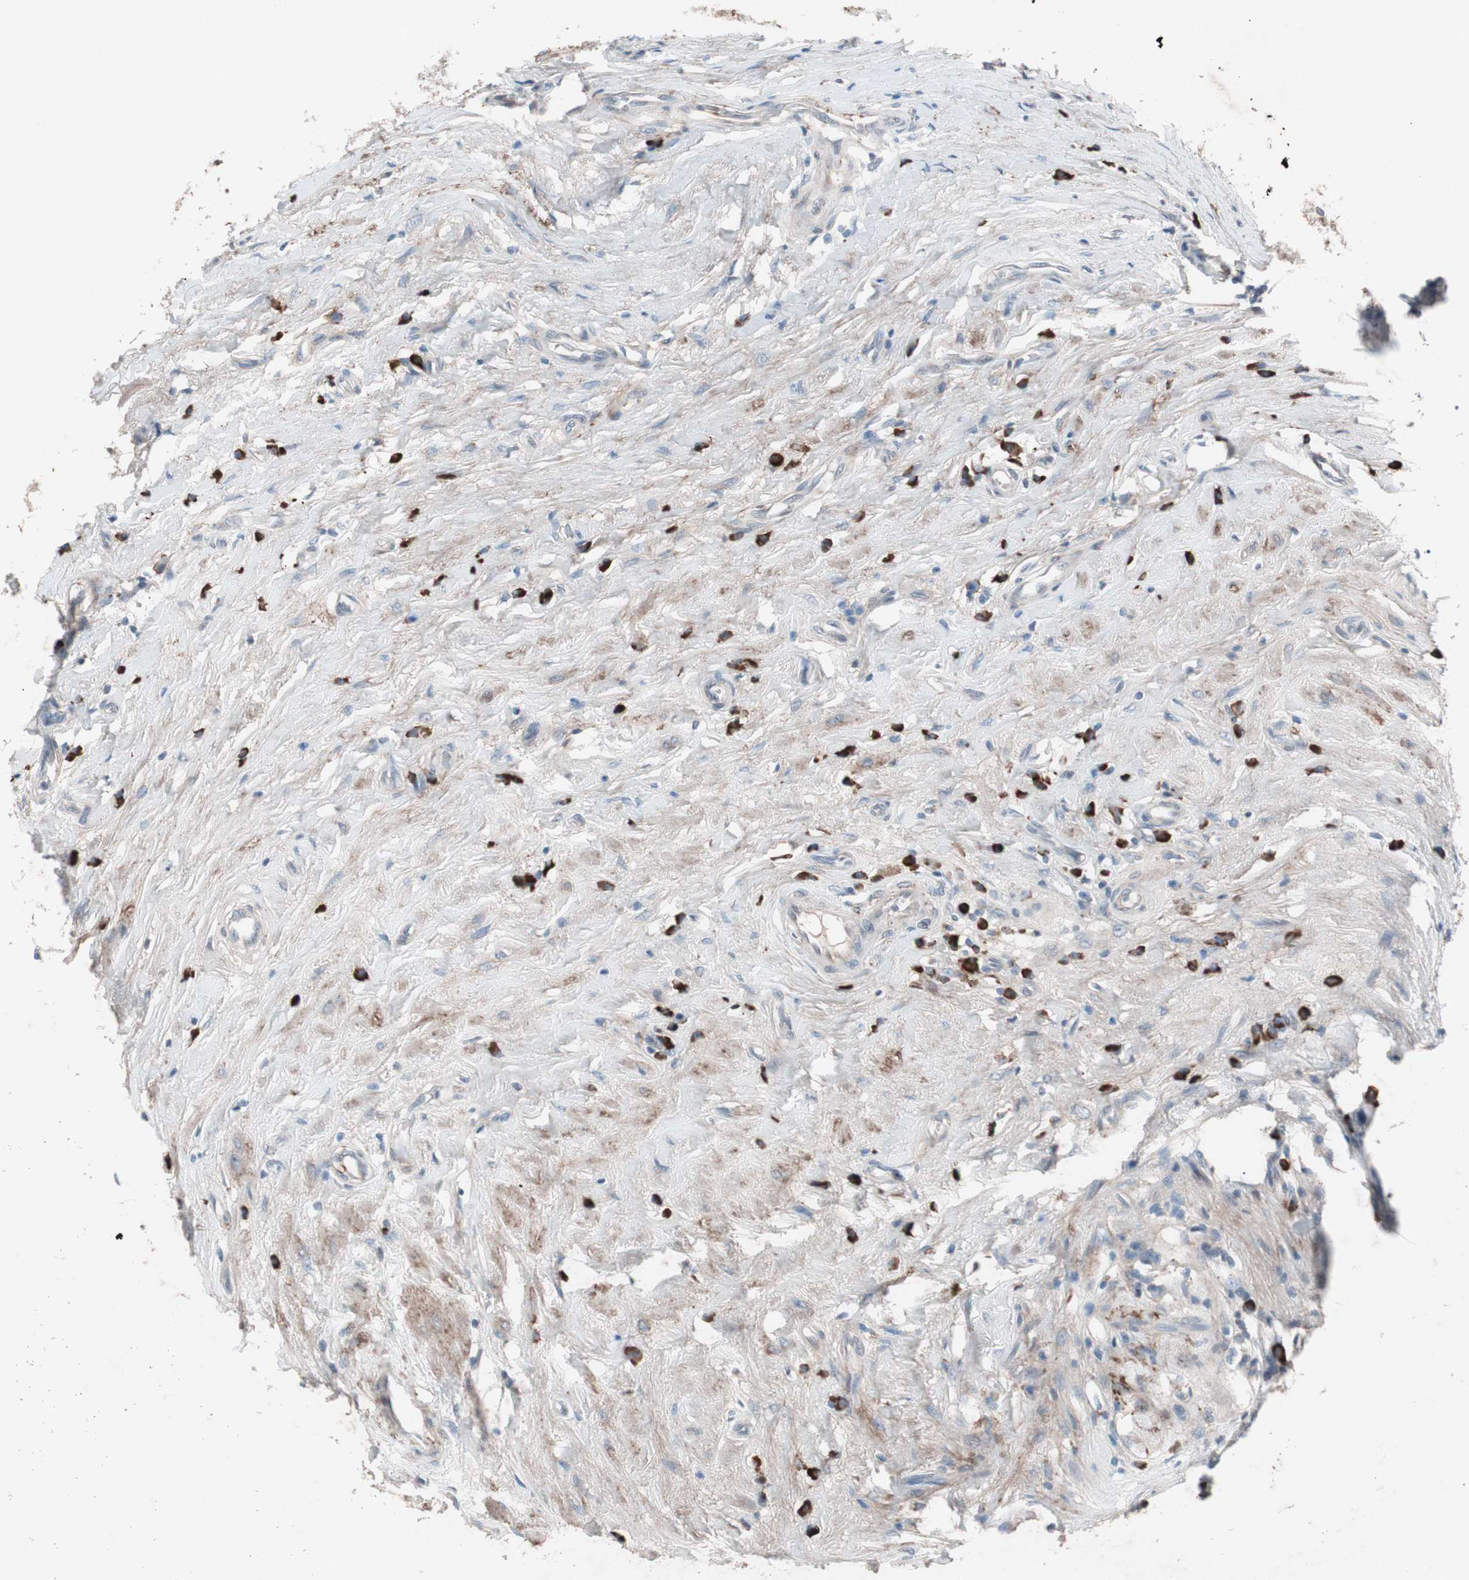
{"staining": {"intensity": "moderate", "quantity": "25%-75%", "location": "cytoplasmic/membranous"}, "tissue": "epididymis", "cell_type": "Glandular cells", "image_type": "normal", "snomed": [{"axis": "morphology", "description": "Normal tissue, NOS"}, {"axis": "morphology", "description": "Inflammation, NOS"}, {"axis": "topography", "description": "Epididymis"}], "caption": "Protein staining of unremarkable epididymis displays moderate cytoplasmic/membranous positivity in about 25%-75% of glandular cells. Ihc stains the protein of interest in brown and the nuclei are stained blue.", "gene": "GRB7", "patient": {"sex": "male", "age": 84}}